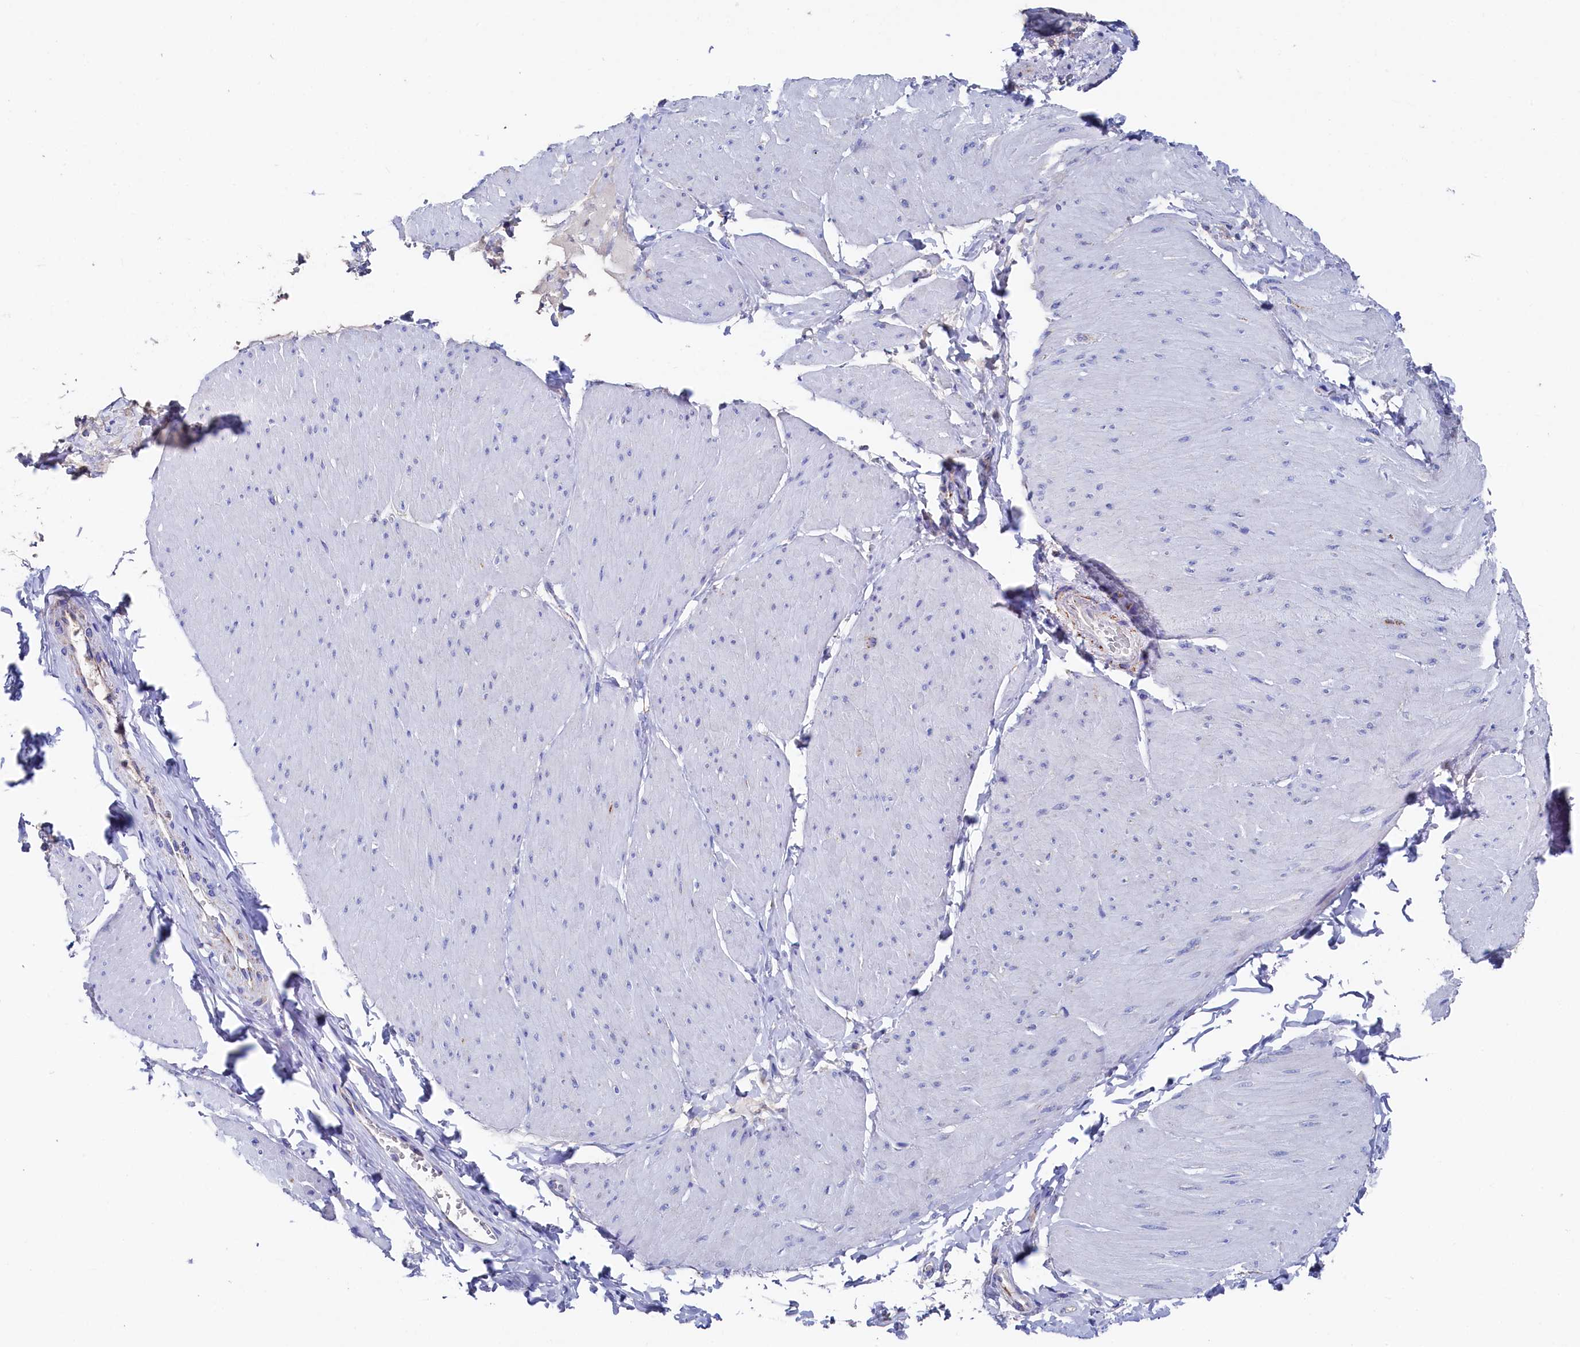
{"staining": {"intensity": "negative", "quantity": "none", "location": "none"}, "tissue": "smooth muscle", "cell_type": "Smooth muscle cells", "image_type": "normal", "snomed": [{"axis": "morphology", "description": "Urothelial carcinoma, High grade"}, {"axis": "topography", "description": "Urinary bladder"}], "caption": "A high-resolution photomicrograph shows immunohistochemistry (IHC) staining of normal smooth muscle, which displays no significant positivity in smooth muscle cells.", "gene": "MMAB", "patient": {"sex": "male", "age": 46}}